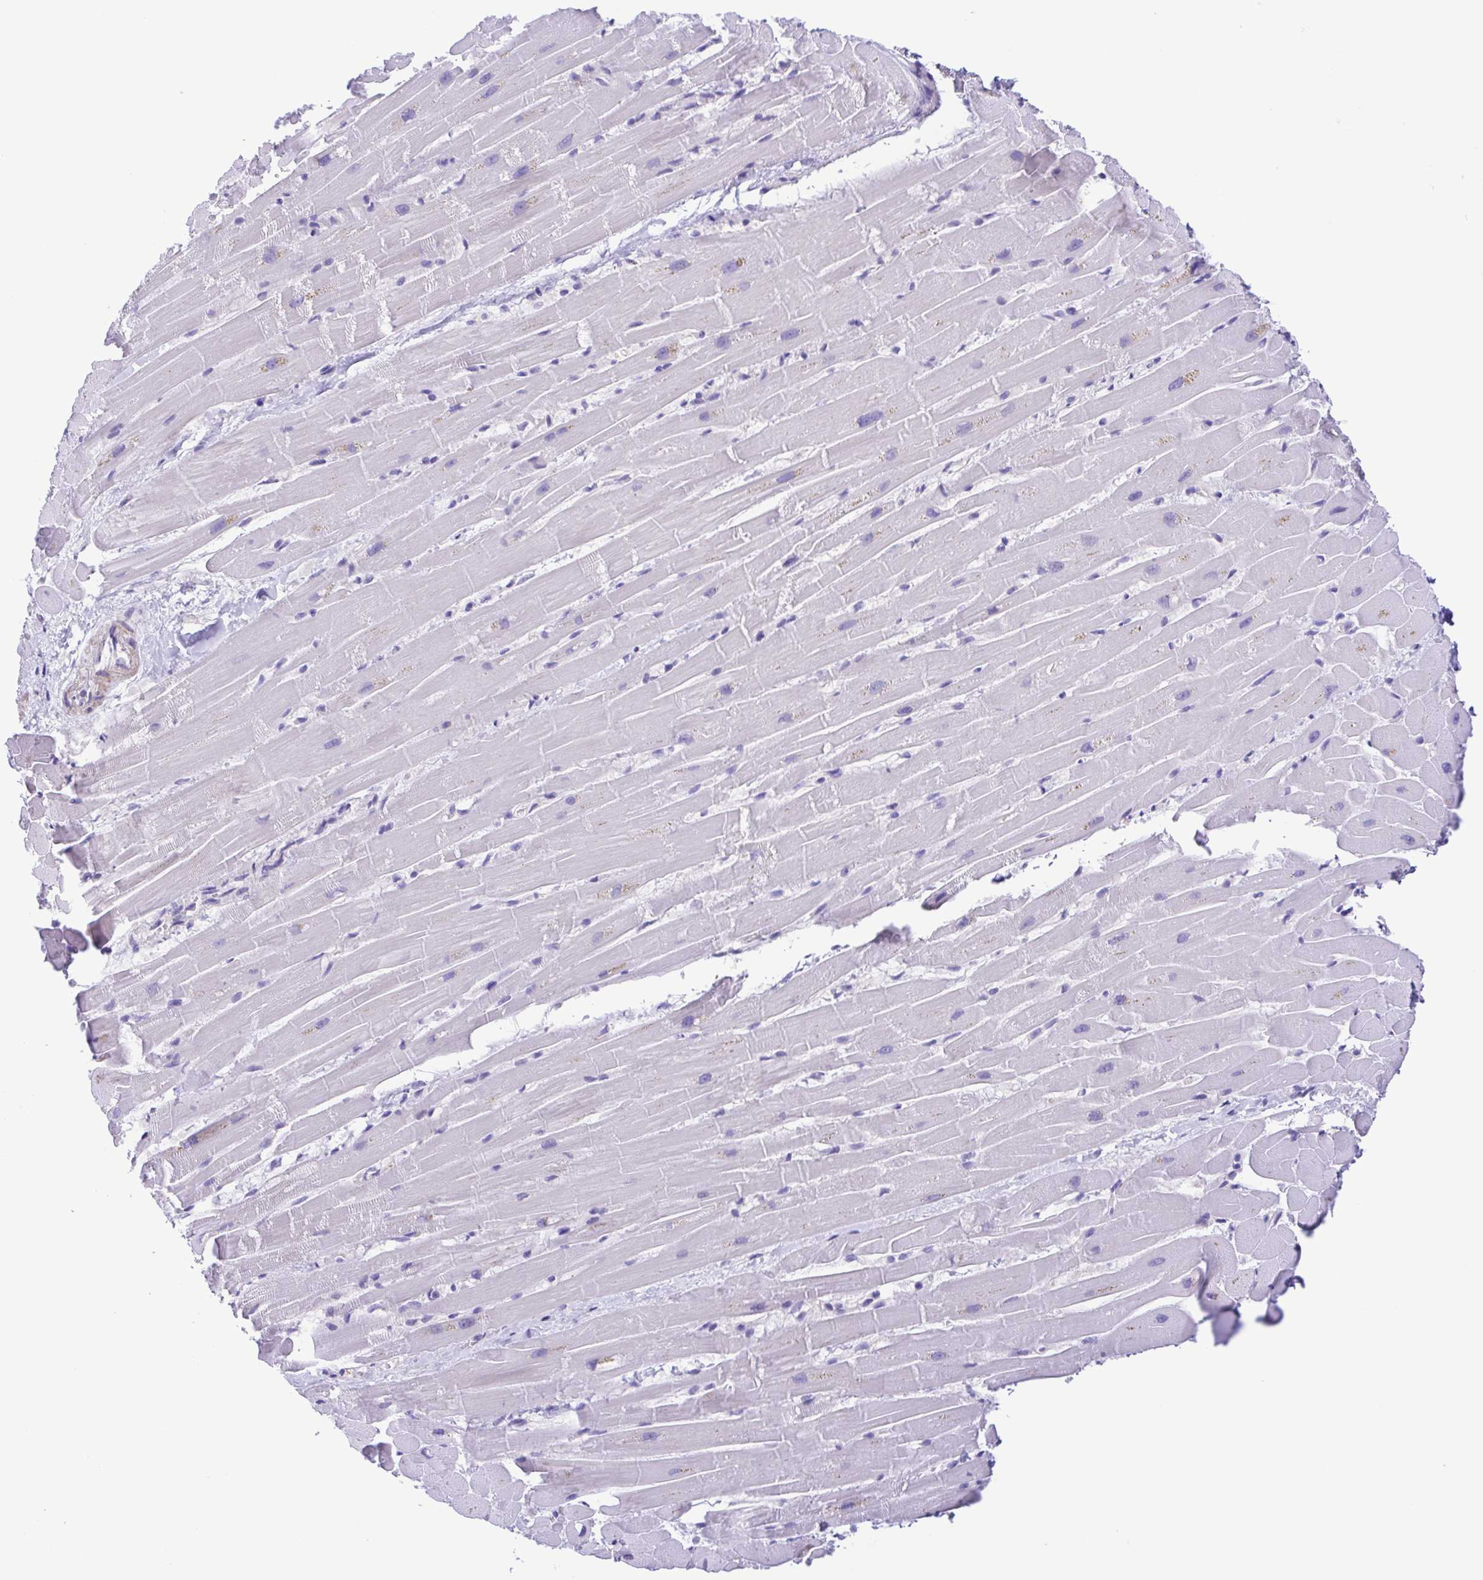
{"staining": {"intensity": "negative", "quantity": "none", "location": "none"}, "tissue": "heart muscle", "cell_type": "Cardiomyocytes", "image_type": "normal", "snomed": [{"axis": "morphology", "description": "Normal tissue, NOS"}, {"axis": "topography", "description": "Heart"}], "caption": "Cardiomyocytes show no significant protein staining in unremarkable heart muscle.", "gene": "ISM2", "patient": {"sex": "male", "age": 37}}